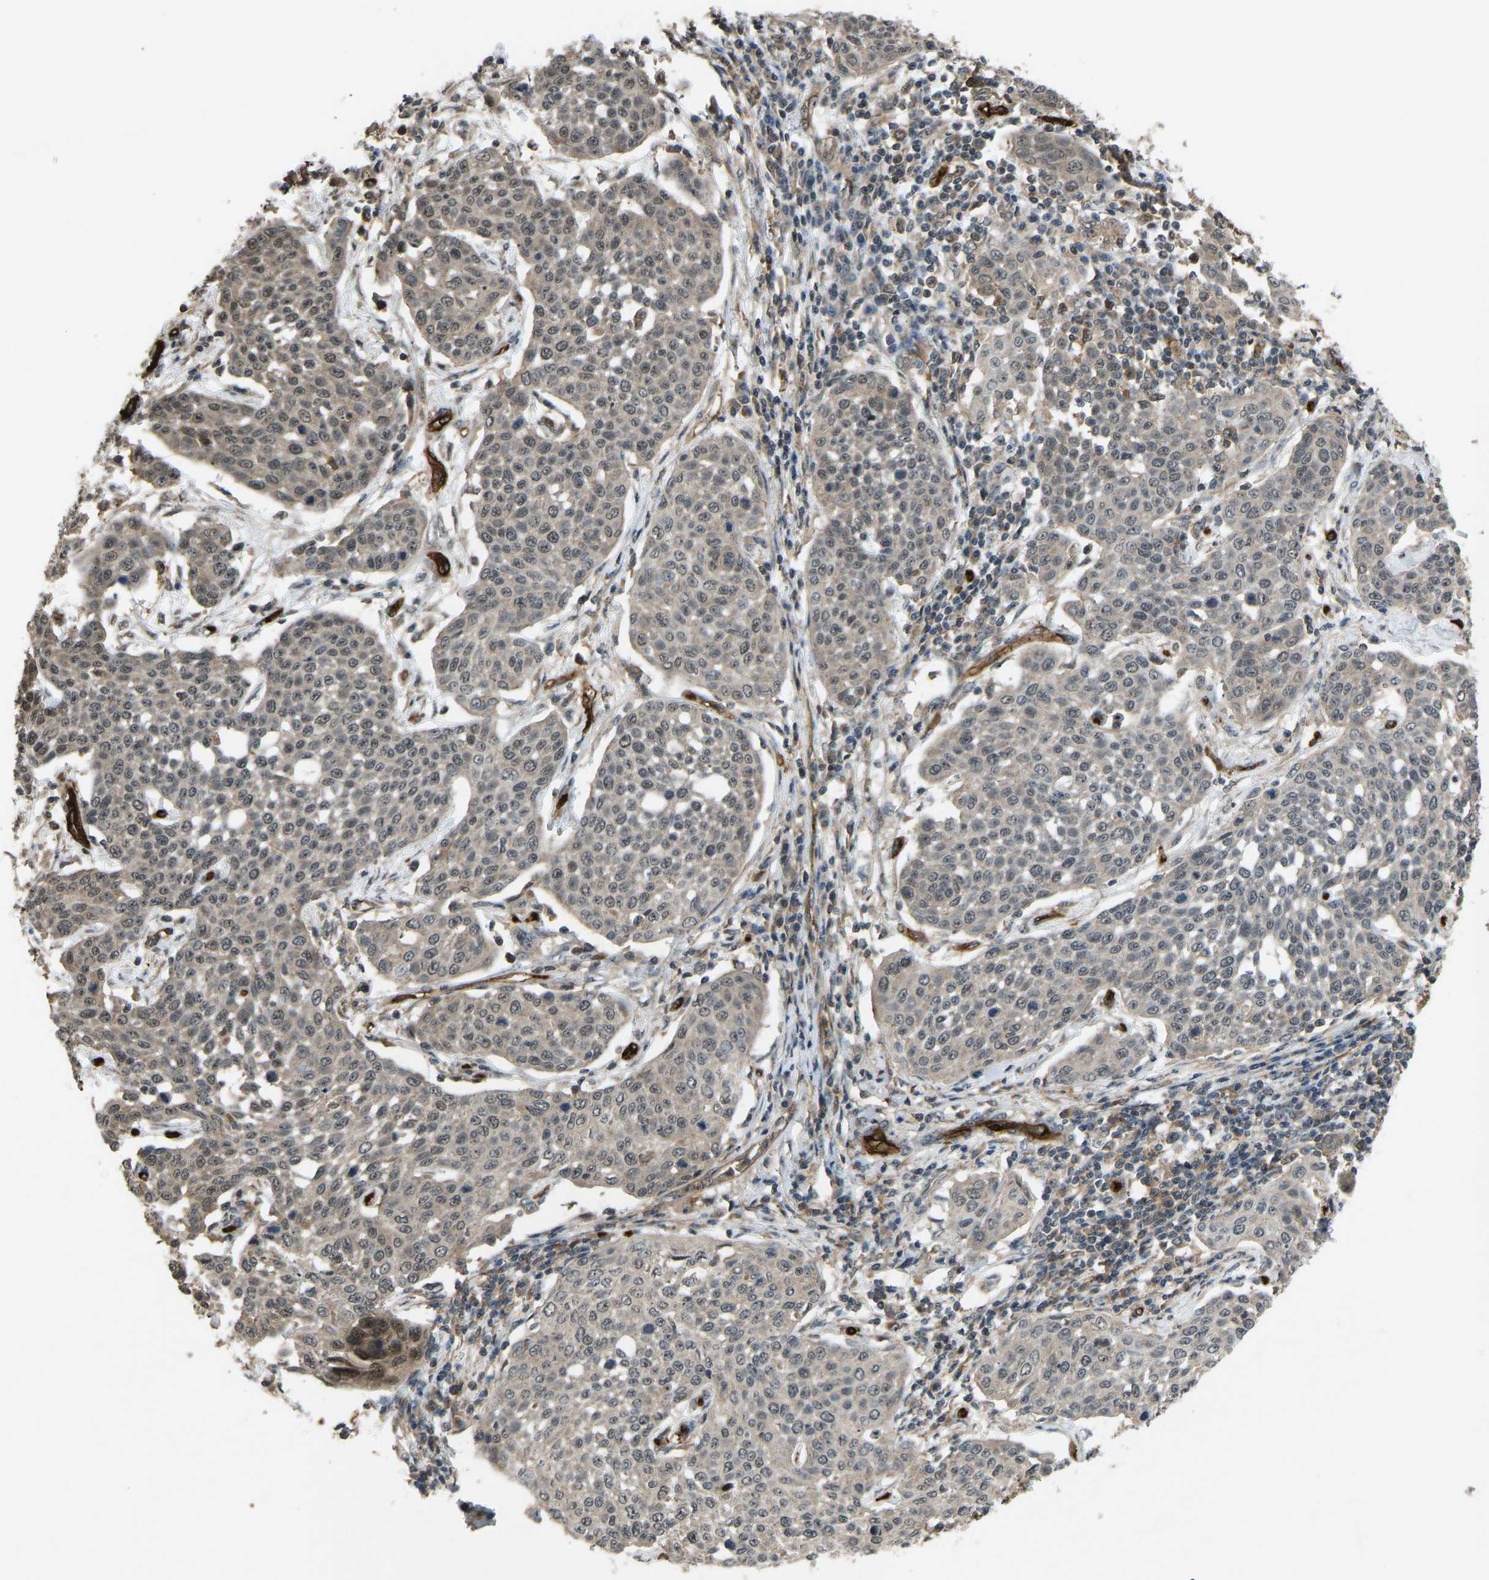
{"staining": {"intensity": "moderate", "quantity": "25%-75%", "location": "cytoplasmic/membranous,nuclear"}, "tissue": "cervical cancer", "cell_type": "Tumor cells", "image_type": "cancer", "snomed": [{"axis": "morphology", "description": "Squamous cell carcinoma, NOS"}, {"axis": "topography", "description": "Cervix"}], "caption": "A high-resolution photomicrograph shows immunohistochemistry staining of cervical cancer (squamous cell carcinoma), which shows moderate cytoplasmic/membranous and nuclear expression in approximately 25%-75% of tumor cells. The protein of interest is stained brown, and the nuclei are stained in blue (DAB IHC with brightfield microscopy, high magnification).", "gene": "CCT8", "patient": {"sex": "female", "age": 34}}